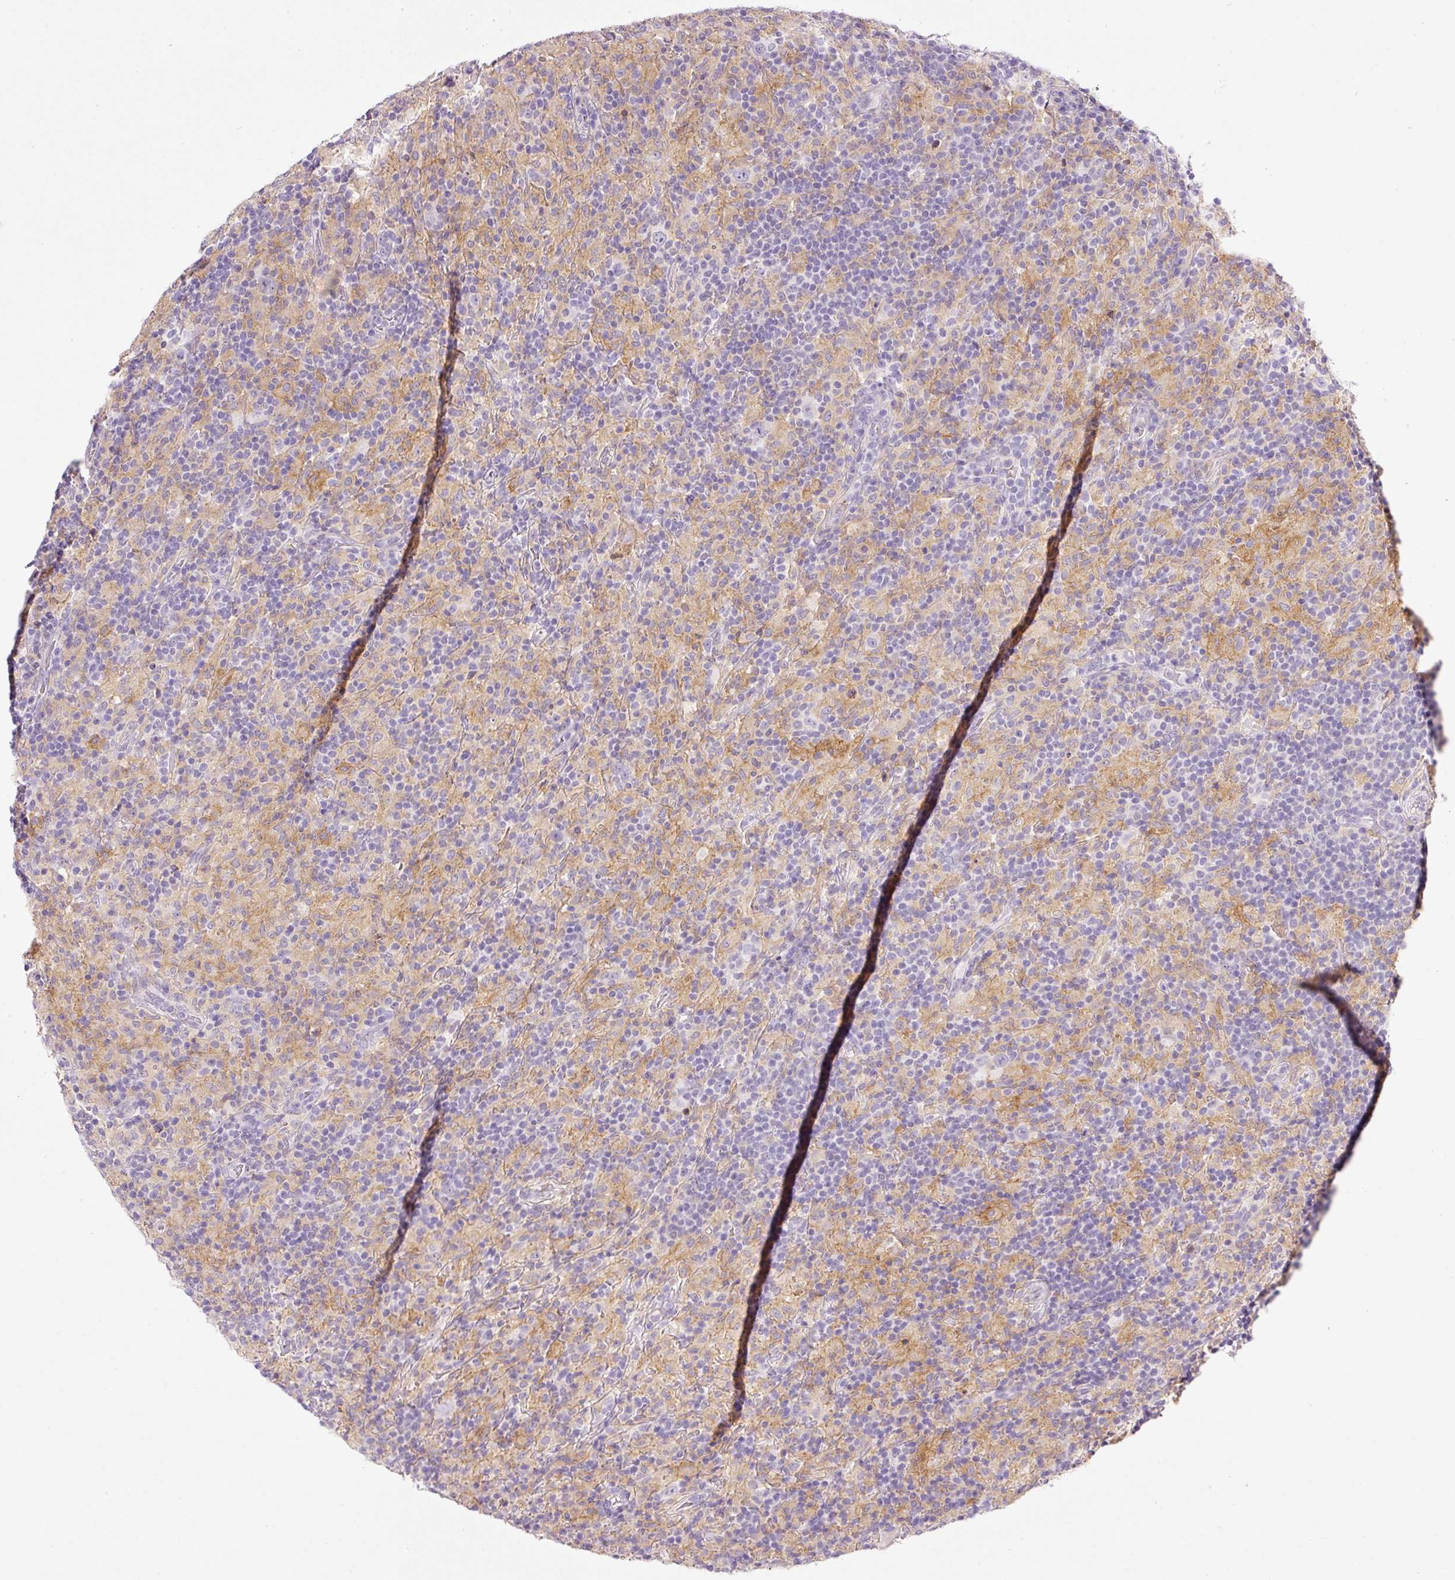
{"staining": {"intensity": "negative", "quantity": "none", "location": "none"}, "tissue": "lymphoma", "cell_type": "Tumor cells", "image_type": "cancer", "snomed": [{"axis": "morphology", "description": "Hodgkin's disease, NOS"}, {"axis": "topography", "description": "Lymph node"}], "caption": "IHC micrograph of neoplastic tissue: human Hodgkin's disease stained with DAB (3,3'-diaminobenzidine) reveals no significant protein staining in tumor cells.", "gene": "SRC", "patient": {"sex": "male", "age": 70}}